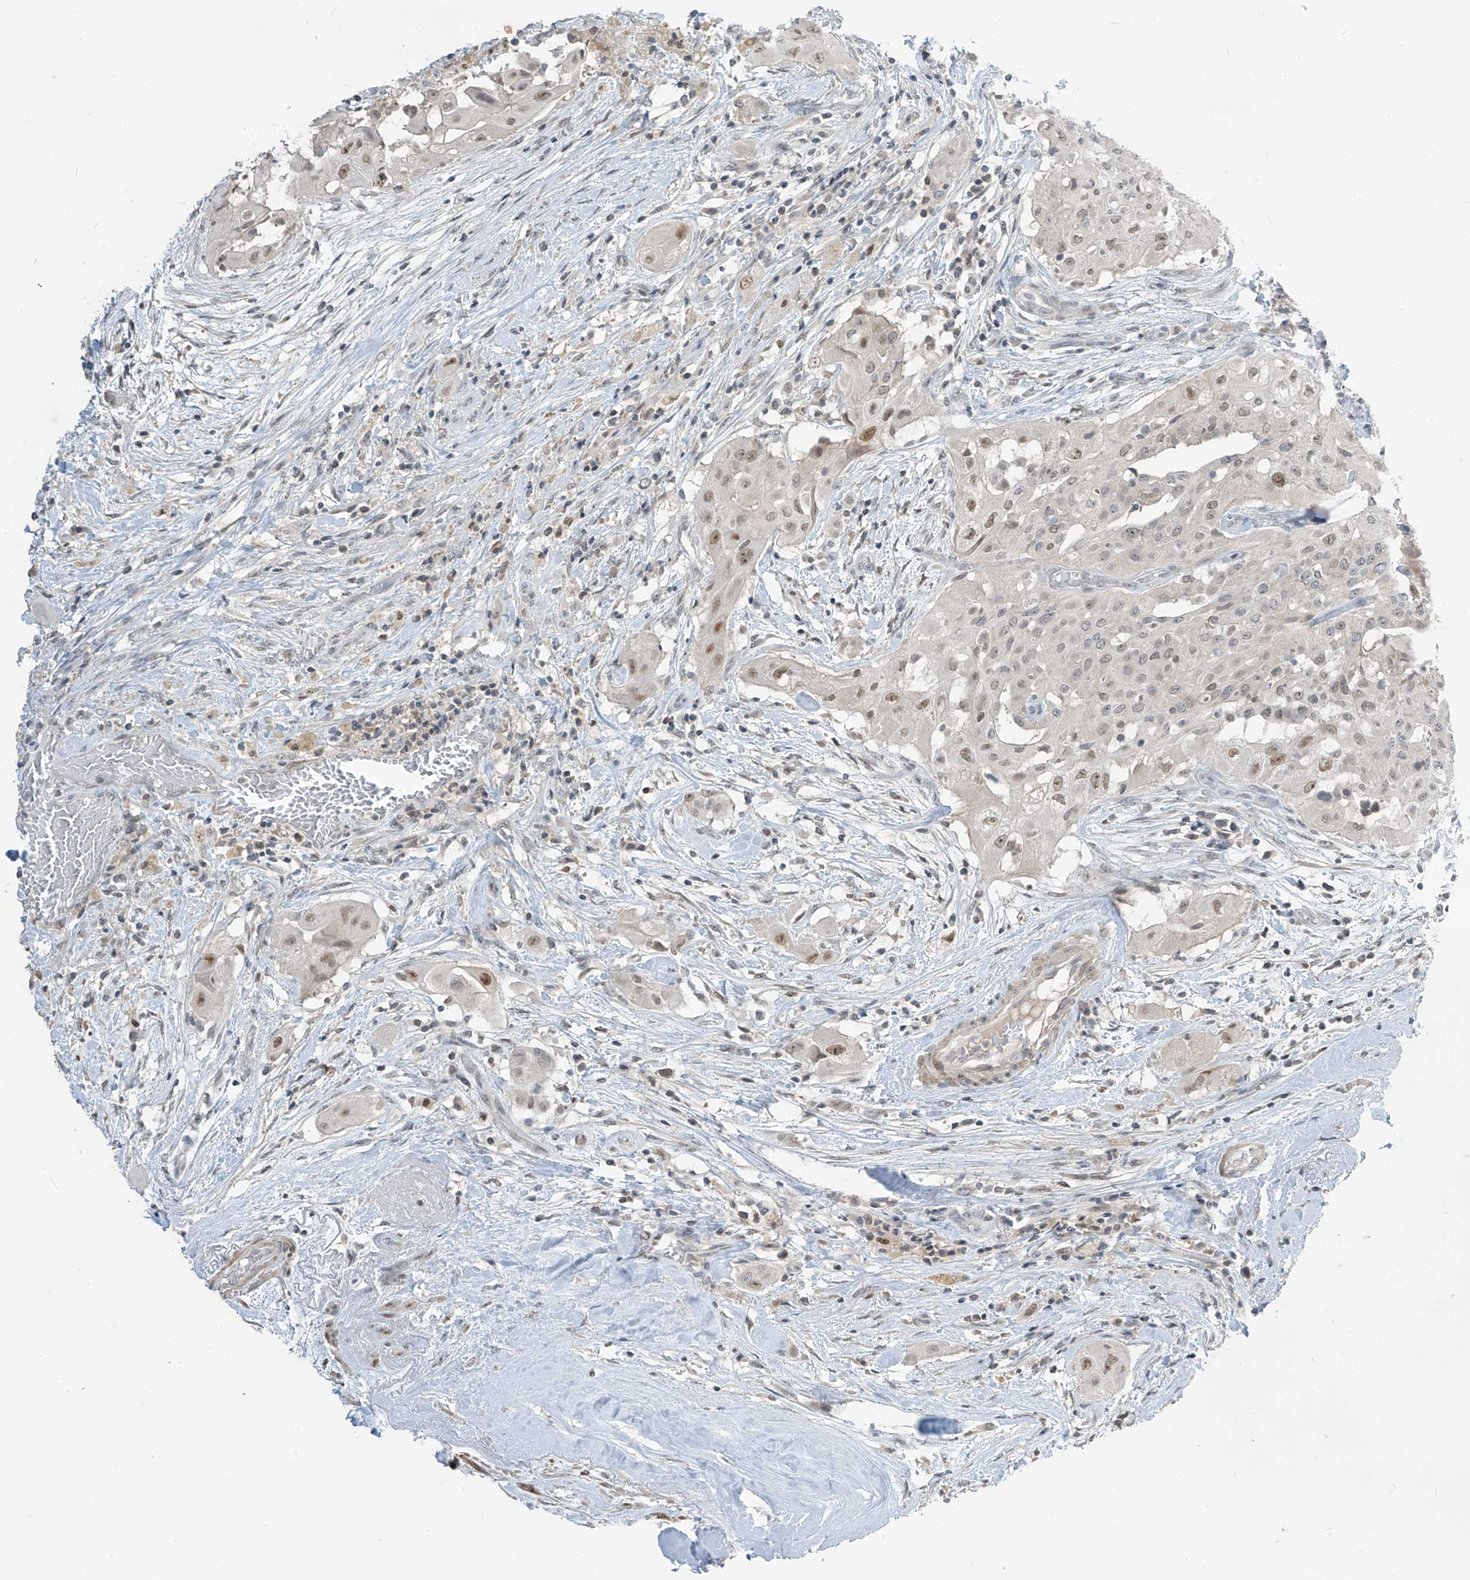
{"staining": {"intensity": "weak", "quantity": "25%-75%", "location": "nuclear"}, "tissue": "thyroid cancer", "cell_type": "Tumor cells", "image_type": "cancer", "snomed": [{"axis": "morphology", "description": "Papillary adenocarcinoma, NOS"}, {"axis": "topography", "description": "Thyroid gland"}], "caption": "Protein staining exhibits weak nuclear expression in approximately 25%-75% of tumor cells in papillary adenocarcinoma (thyroid).", "gene": "METAP1D", "patient": {"sex": "female", "age": 59}}